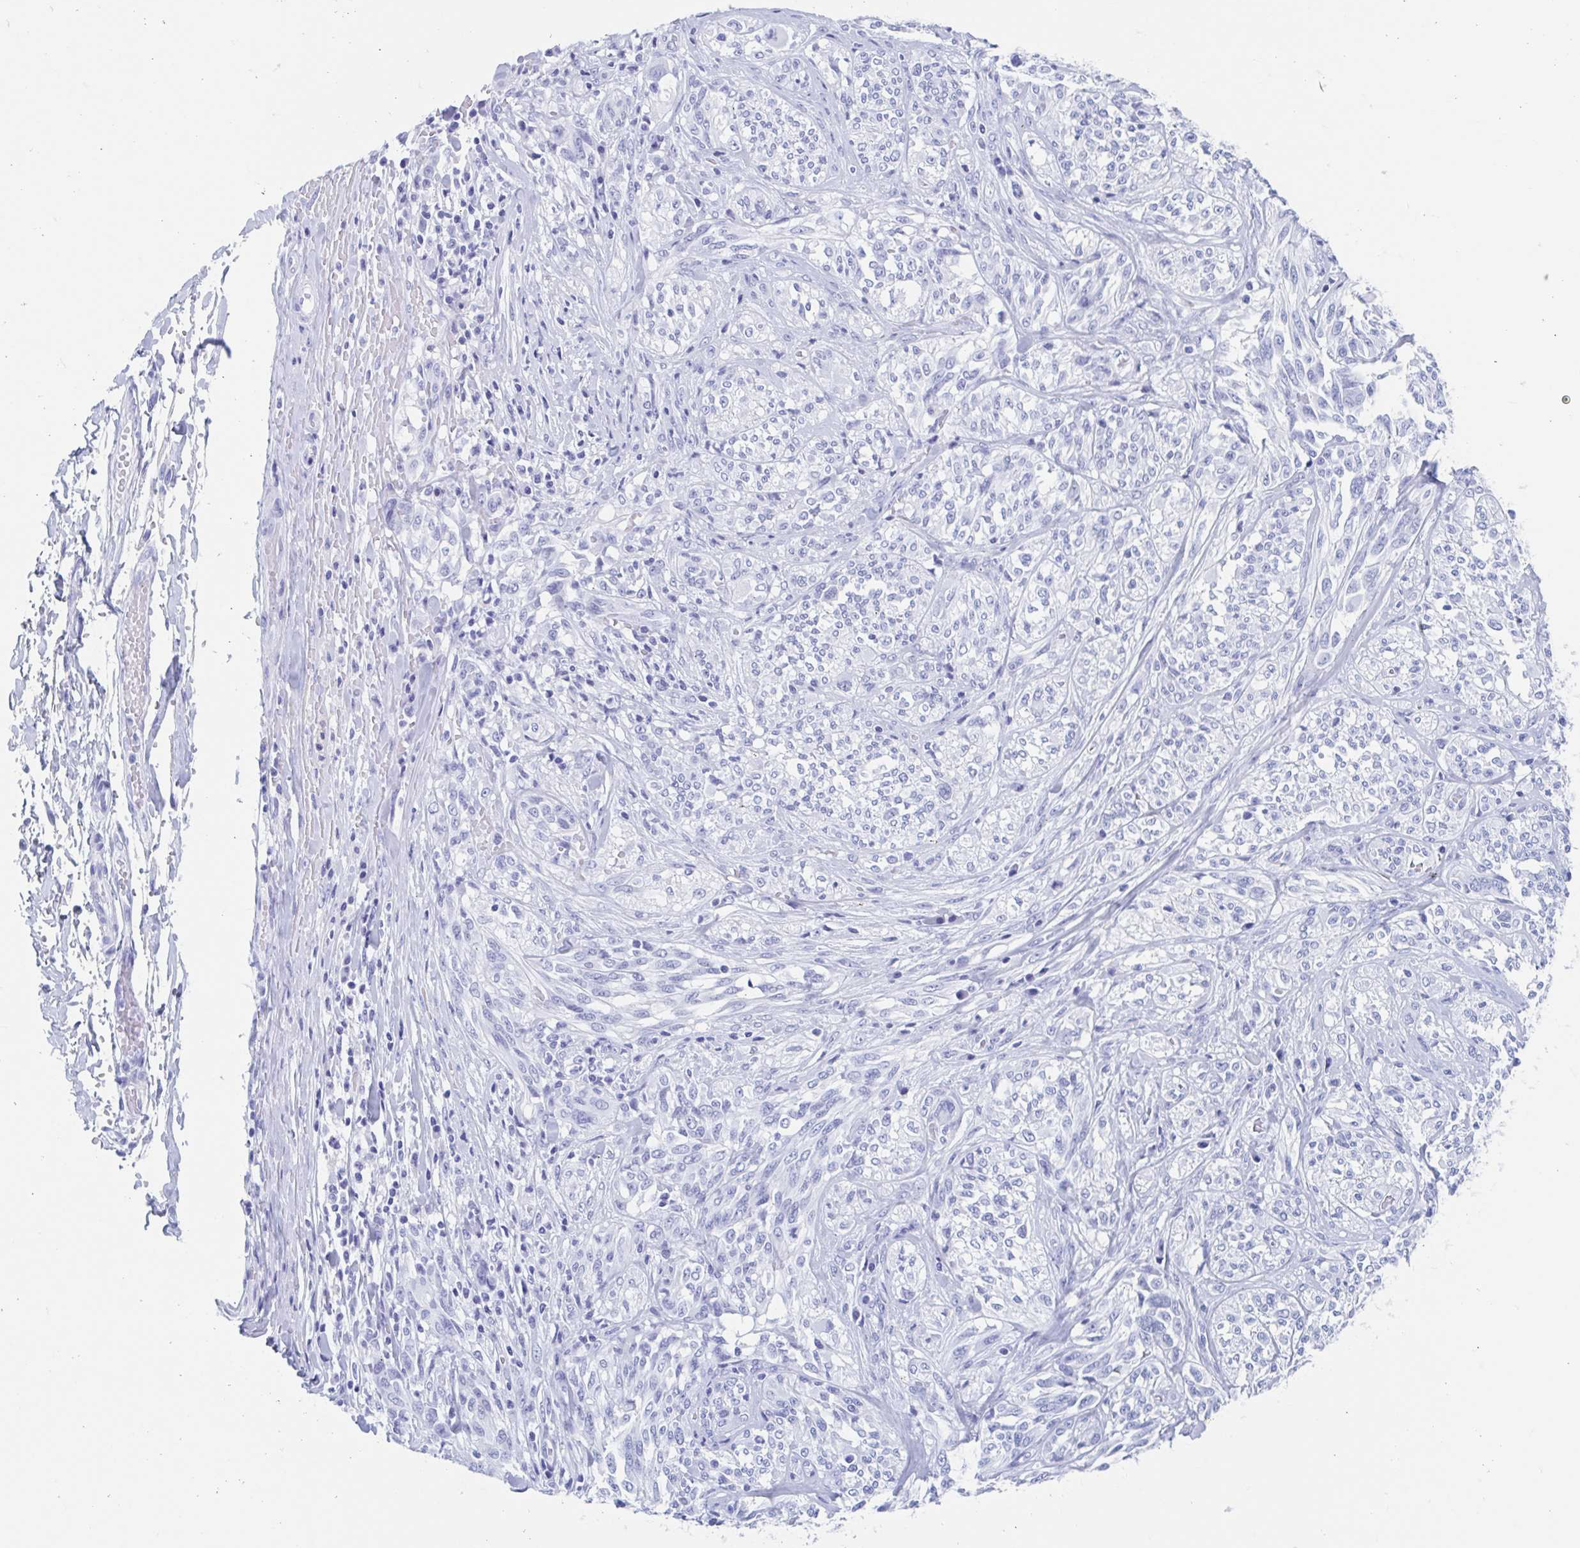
{"staining": {"intensity": "negative", "quantity": "none", "location": "none"}, "tissue": "melanoma", "cell_type": "Tumor cells", "image_type": "cancer", "snomed": [{"axis": "morphology", "description": "Malignant melanoma, NOS"}, {"axis": "topography", "description": "Skin"}], "caption": "Immunohistochemical staining of melanoma exhibits no significant positivity in tumor cells.", "gene": "HDGFL1", "patient": {"sex": "female", "age": 91}}